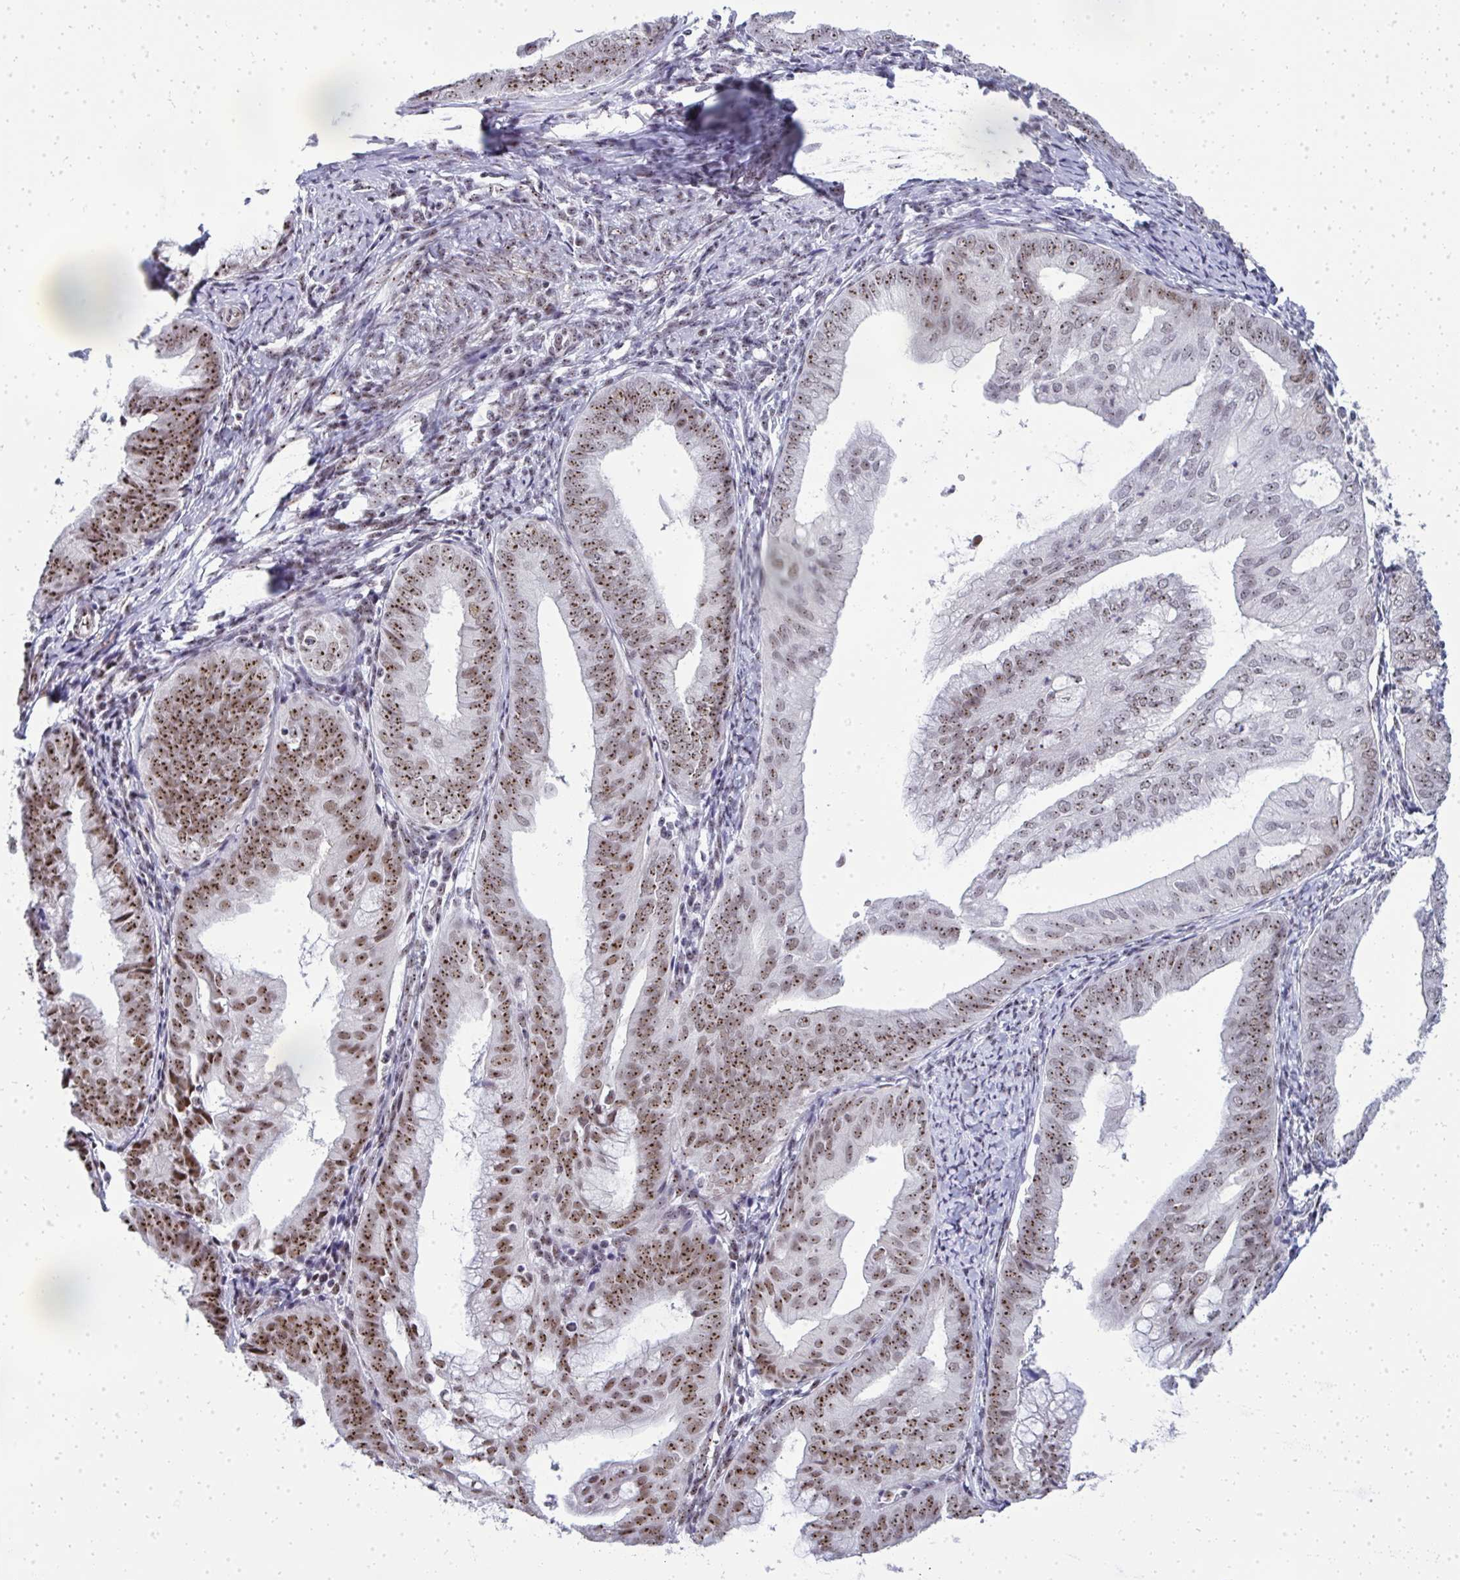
{"staining": {"intensity": "moderate", "quantity": ">75%", "location": "nuclear"}, "tissue": "endometrial cancer", "cell_type": "Tumor cells", "image_type": "cancer", "snomed": [{"axis": "morphology", "description": "Adenocarcinoma, NOS"}, {"axis": "topography", "description": "Endometrium"}], "caption": "The histopathology image shows a brown stain indicating the presence of a protein in the nuclear of tumor cells in endometrial cancer. (DAB IHC, brown staining for protein, blue staining for nuclei).", "gene": "SIRT7", "patient": {"sex": "female", "age": 75}}